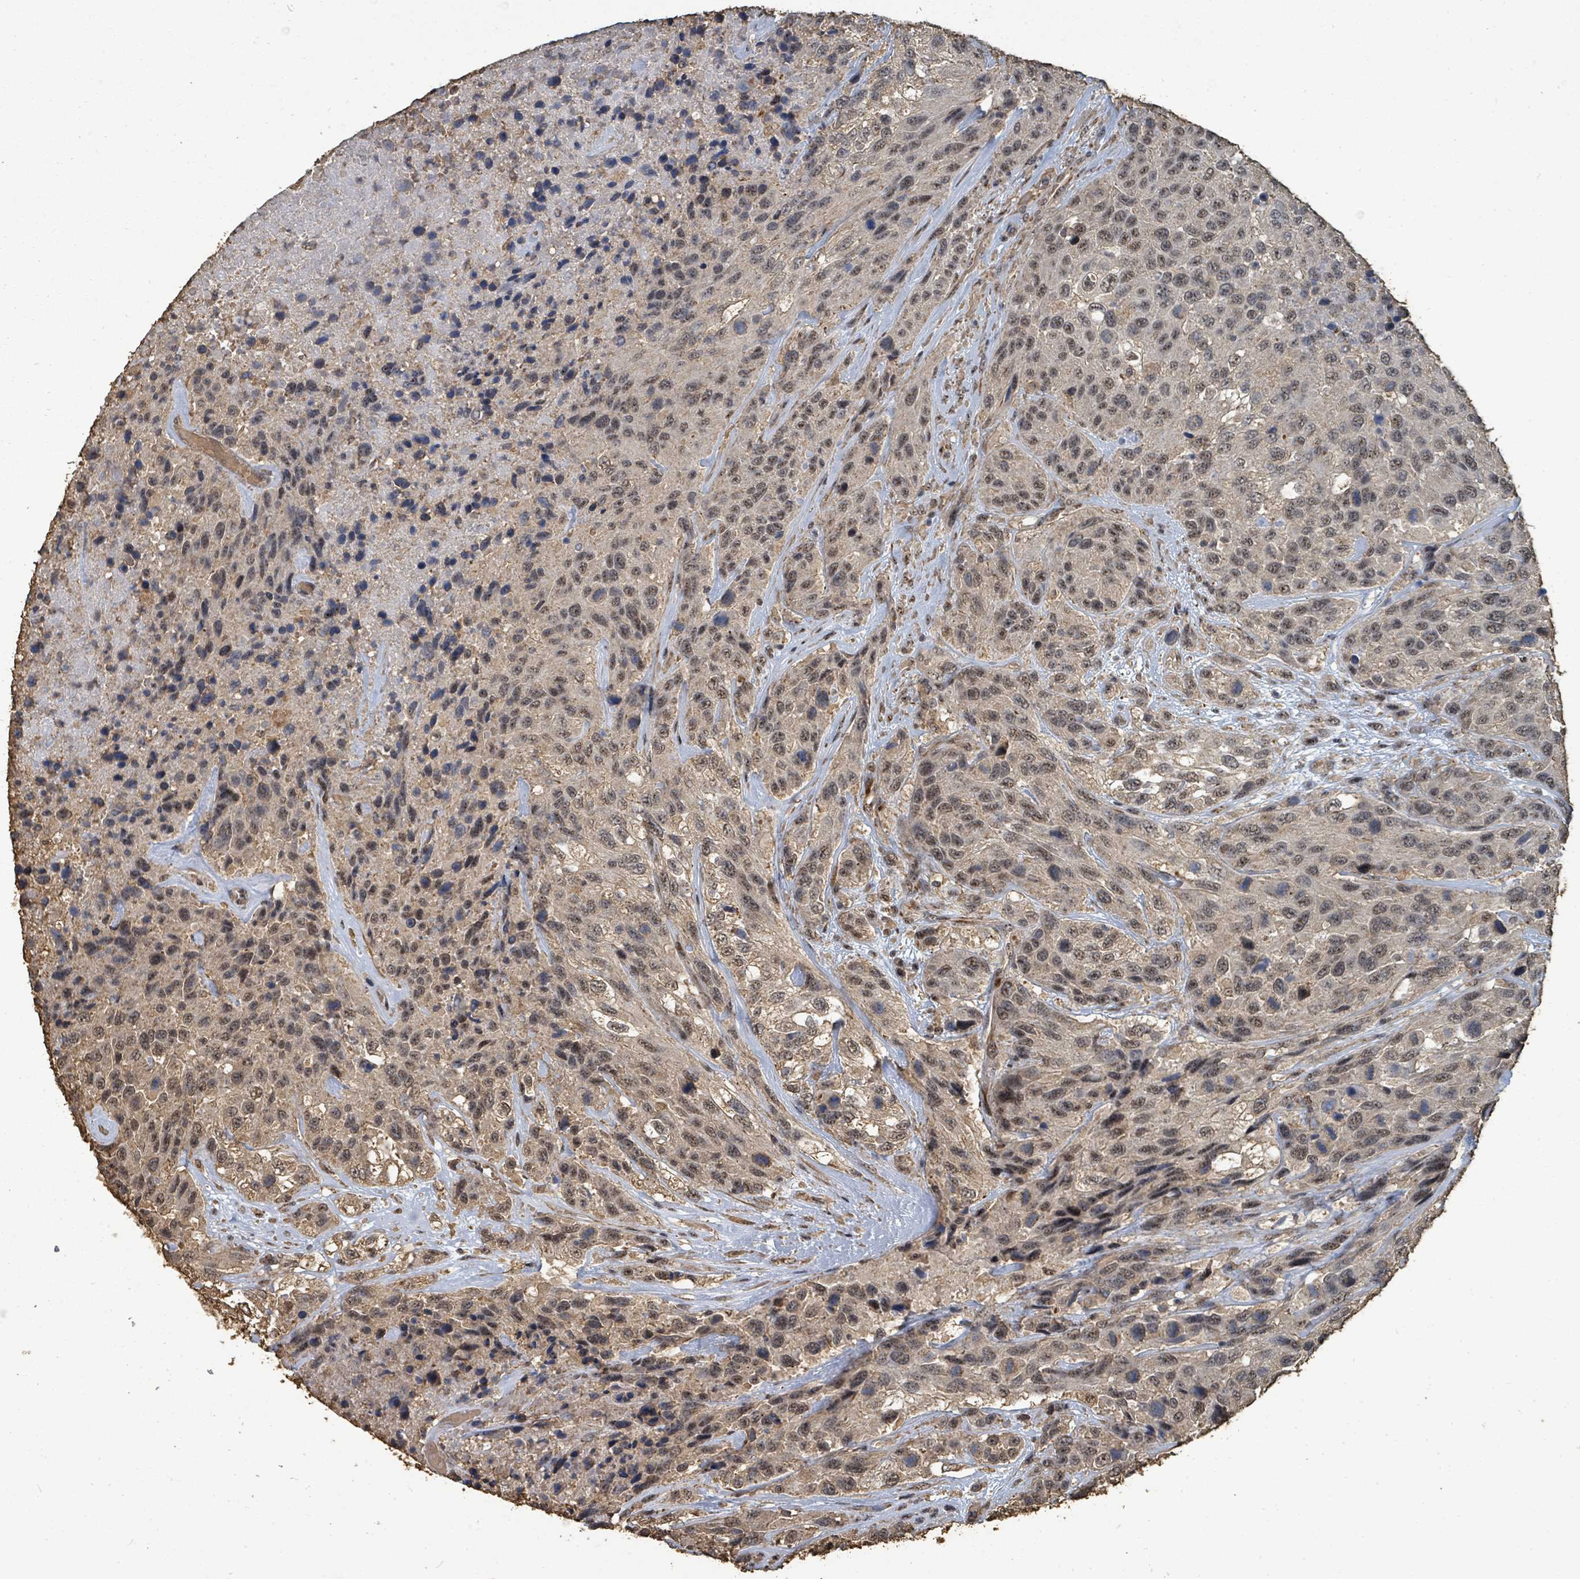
{"staining": {"intensity": "moderate", "quantity": ">75%", "location": "cytoplasmic/membranous,nuclear"}, "tissue": "urothelial cancer", "cell_type": "Tumor cells", "image_type": "cancer", "snomed": [{"axis": "morphology", "description": "Urothelial carcinoma, High grade"}, {"axis": "topography", "description": "Urinary bladder"}], "caption": "A brown stain shows moderate cytoplasmic/membranous and nuclear staining of a protein in urothelial carcinoma (high-grade) tumor cells.", "gene": "C6orf52", "patient": {"sex": "female", "age": 70}}